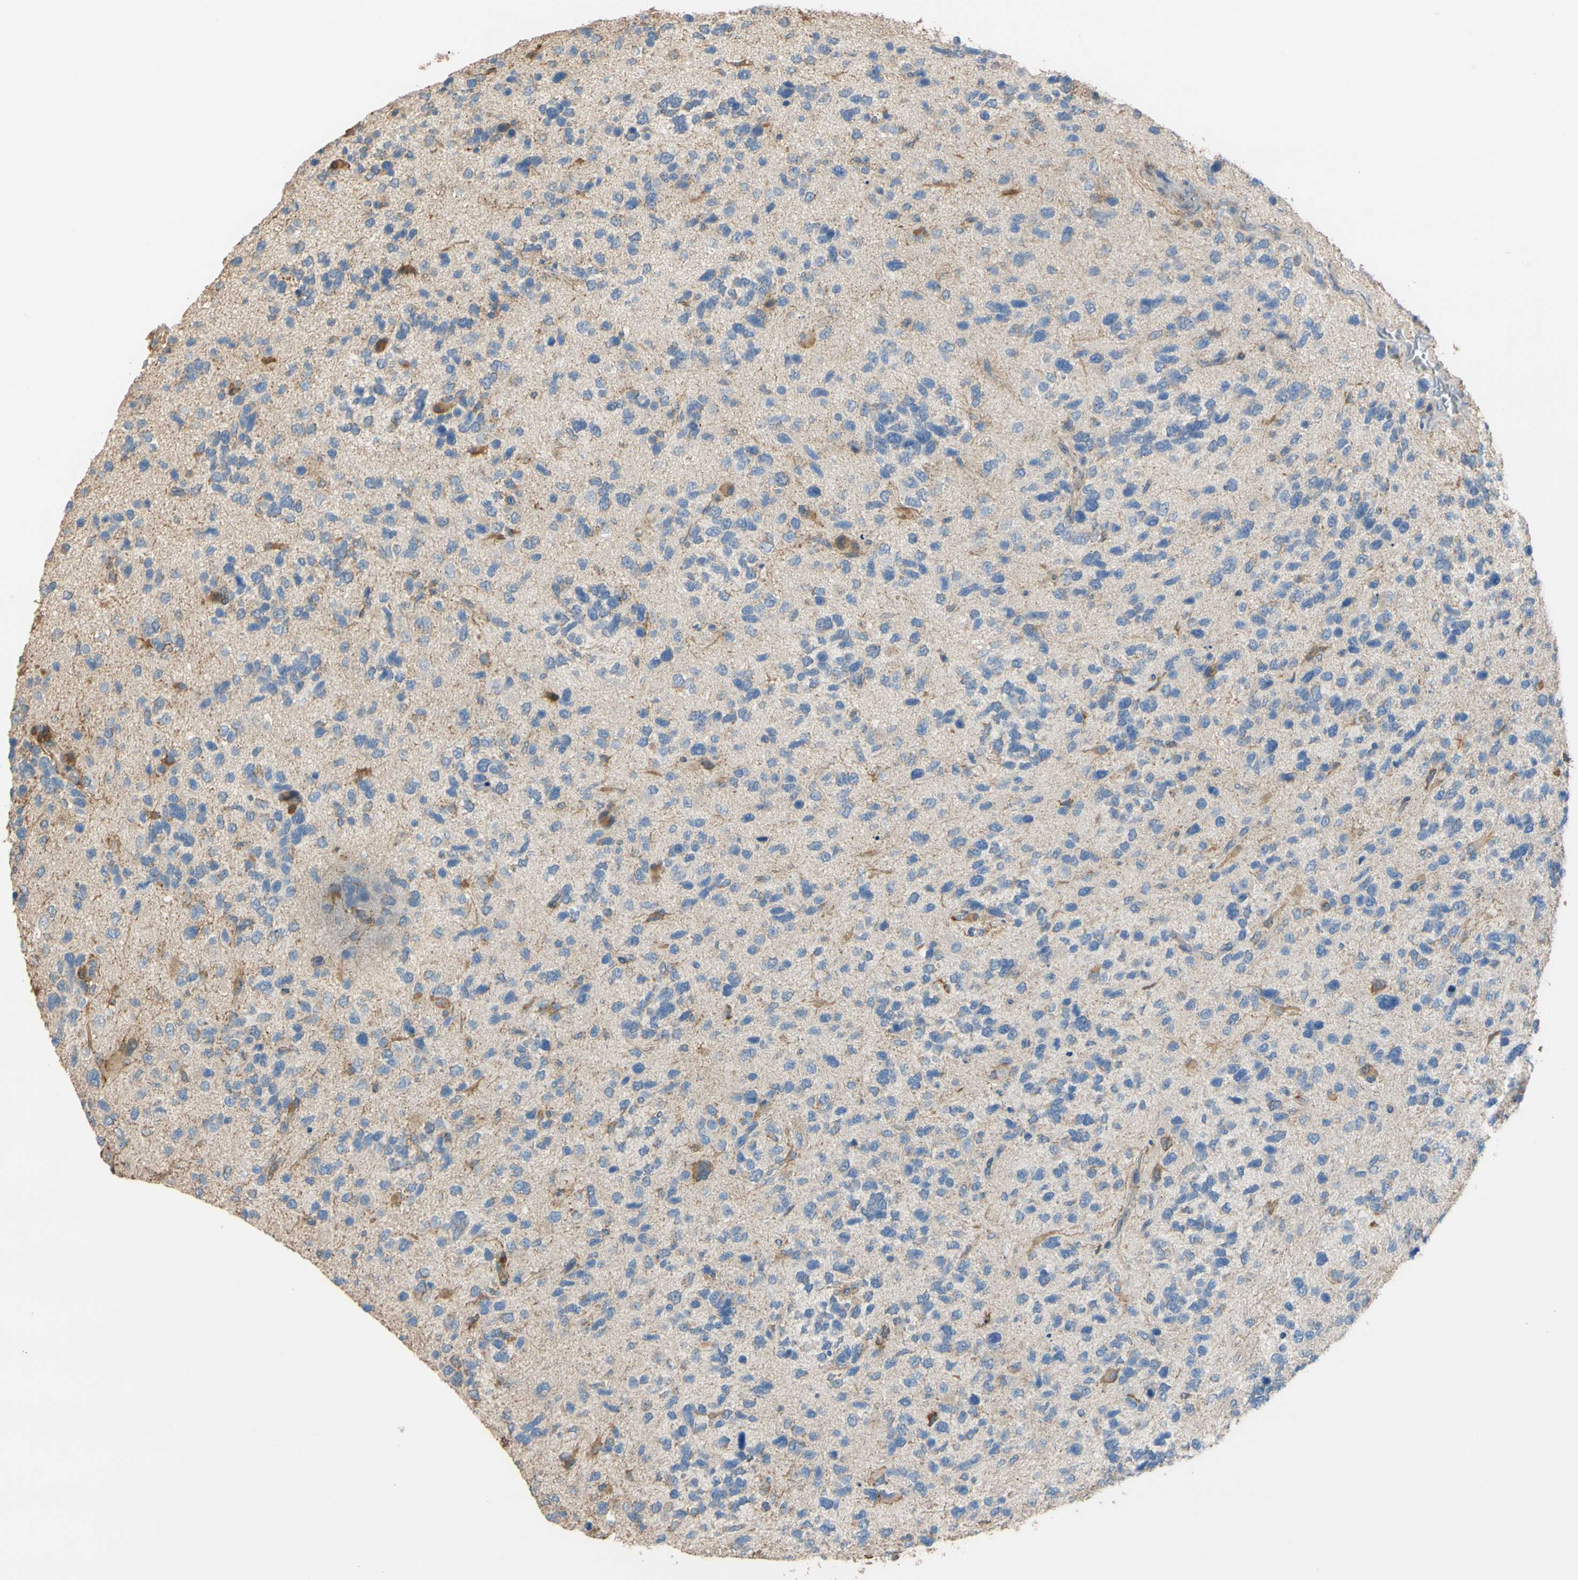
{"staining": {"intensity": "moderate", "quantity": "<25%", "location": "cytoplasmic/membranous"}, "tissue": "glioma", "cell_type": "Tumor cells", "image_type": "cancer", "snomed": [{"axis": "morphology", "description": "Glioma, malignant, High grade"}, {"axis": "topography", "description": "Brain"}], "caption": "An image of human glioma stained for a protein exhibits moderate cytoplasmic/membranous brown staining in tumor cells. The staining was performed using DAB, with brown indicating positive protein expression. Nuclei are stained blue with hematoxylin.", "gene": "ALDH1A2", "patient": {"sex": "female", "age": 58}}